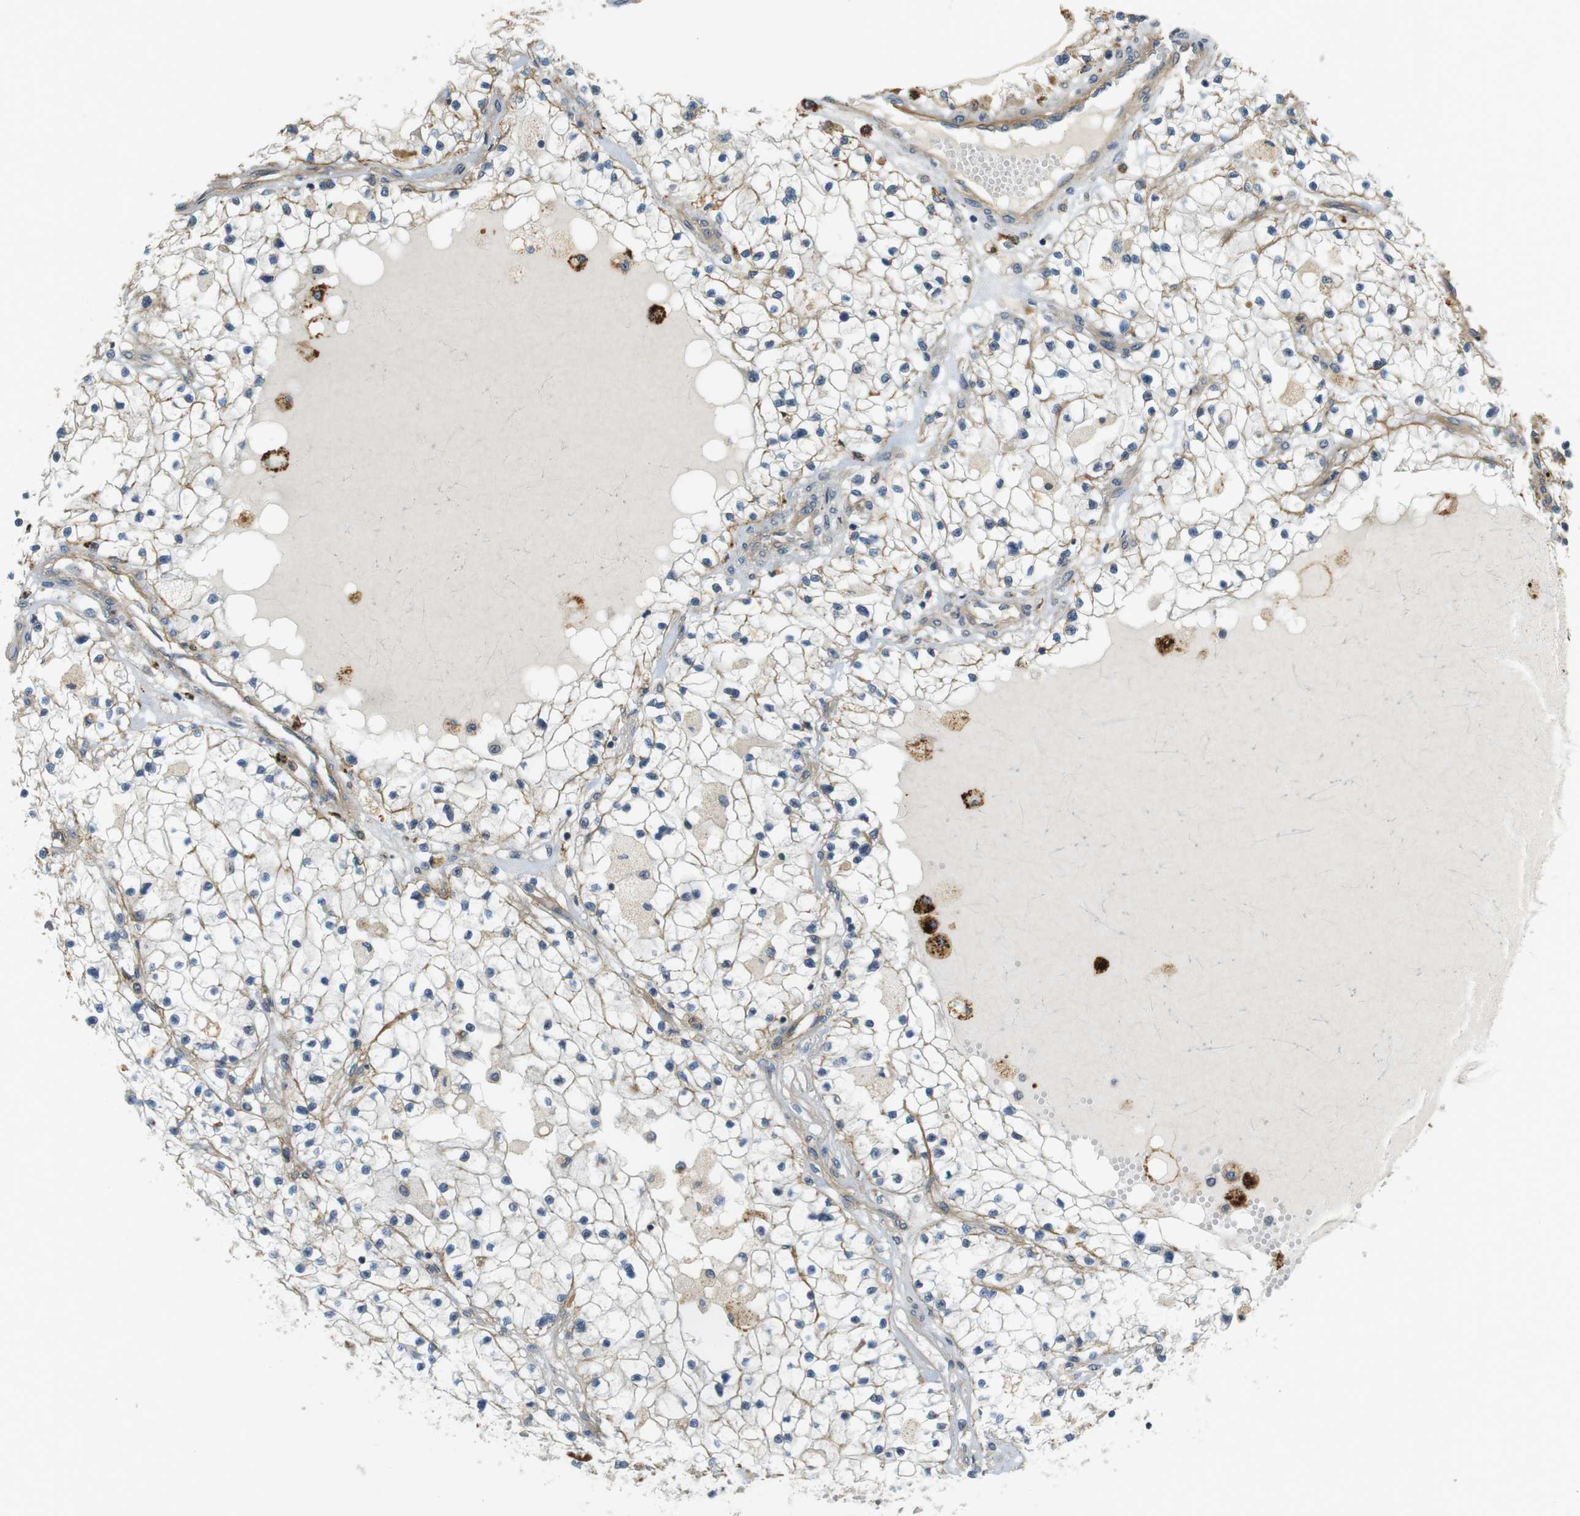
{"staining": {"intensity": "negative", "quantity": "none", "location": "none"}, "tissue": "renal cancer", "cell_type": "Tumor cells", "image_type": "cancer", "snomed": [{"axis": "morphology", "description": "Adenocarcinoma, NOS"}, {"axis": "topography", "description": "Kidney"}], "caption": "Immunohistochemistry photomicrograph of human renal cancer (adenocarcinoma) stained for a protein (brown), which displays no expression in tumor cells.", "gene": "TSPAN9", "patient": {"sex": "male", "age": 68}}